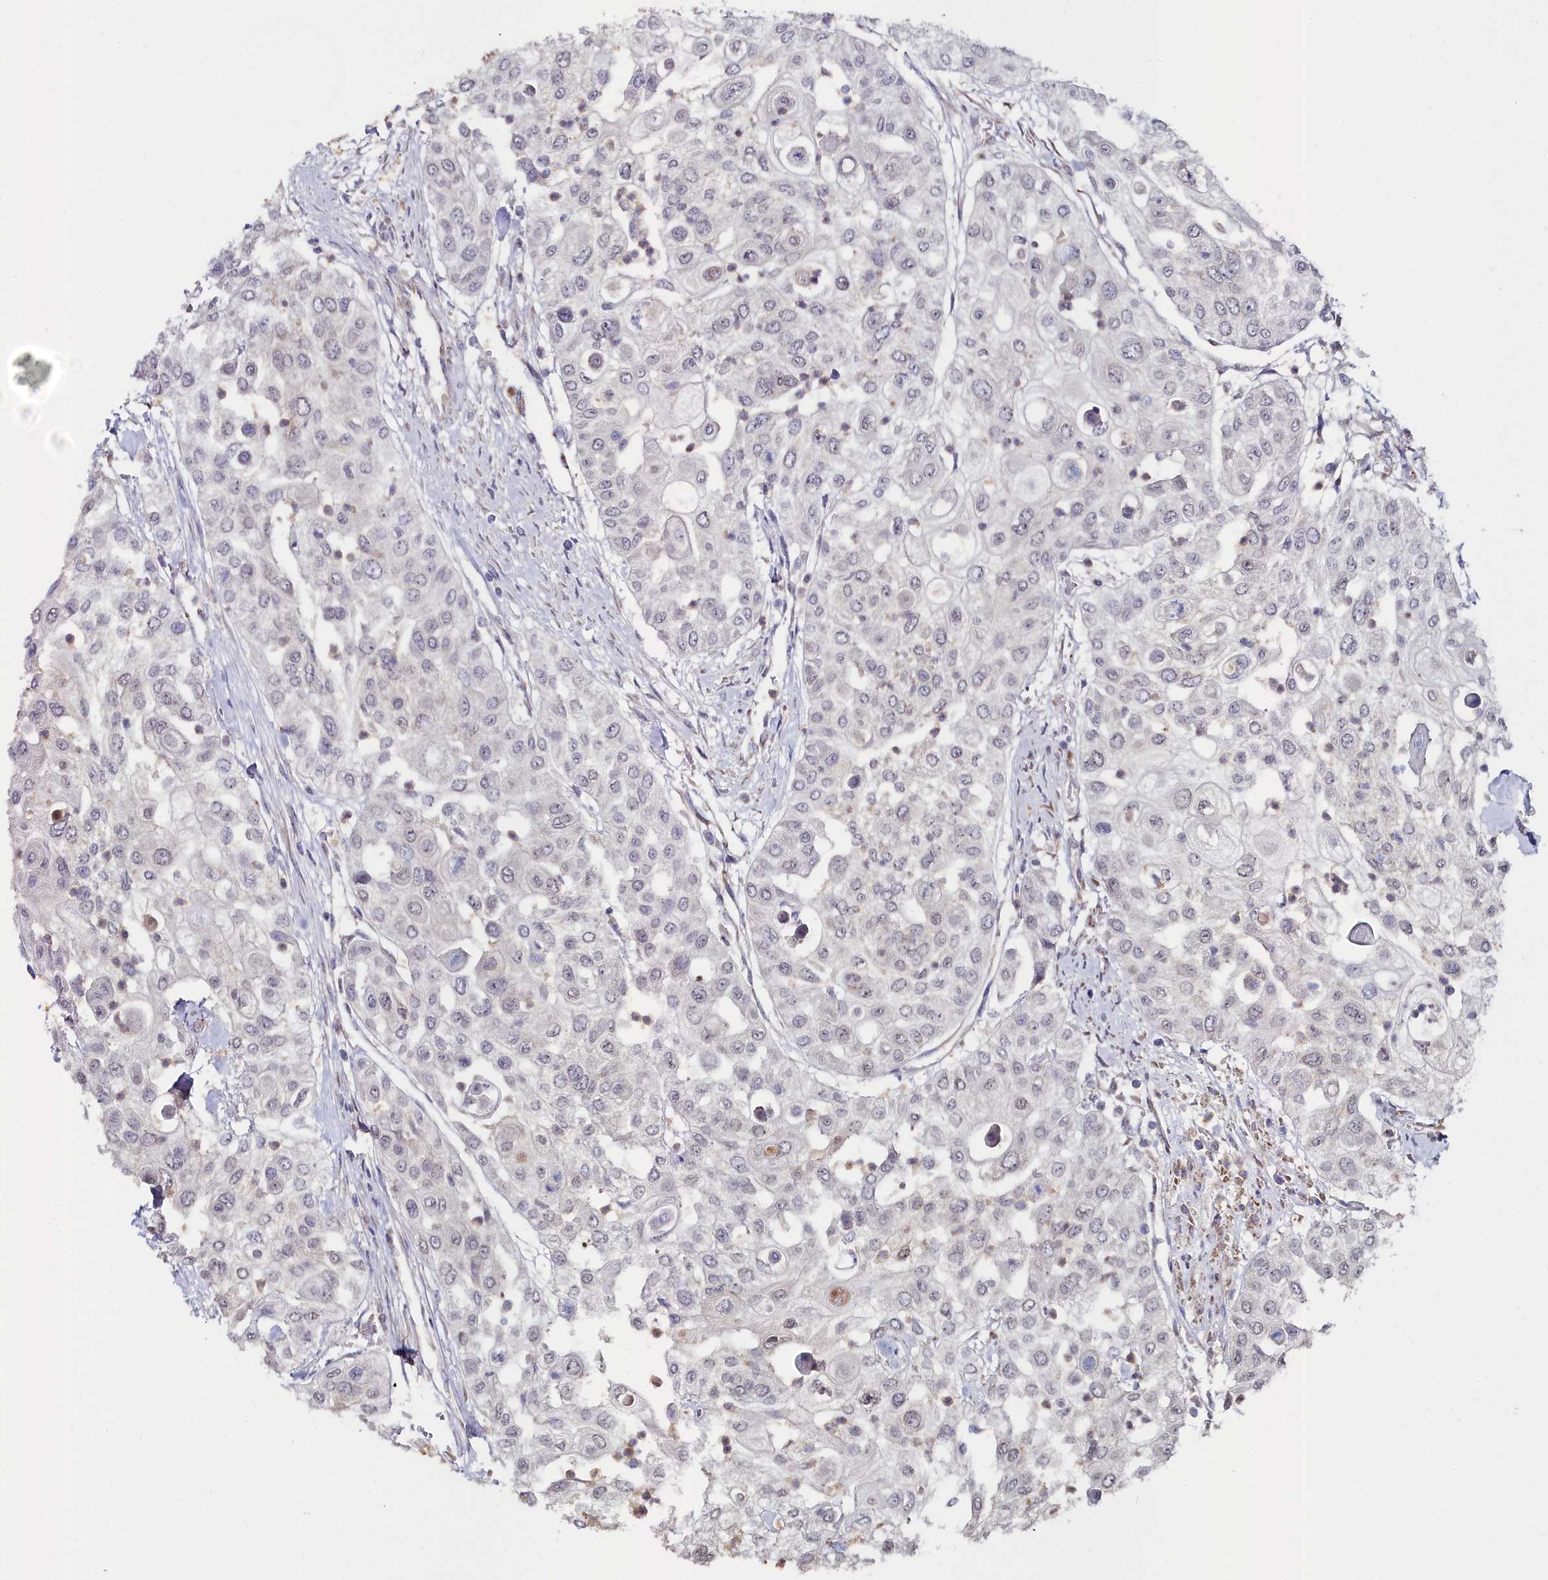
{"staining": {"intensity": "negative", "quantity": "none", "location": "none"}, "tissue": "urothelial cancer", "cell_type": "Tumor cells", "image_type": "cancer", "snomed": [{"axis": "morphology", "description": "Urothelial carcinoma, High grade"}, {"axis": "topography", "description": "Urinary bladder"}], "caption": "The immunohistochemistry photomicrograph has no significant staining in tumor cells of urothelial carcinoma (high-grade) tissue.", "gene": "C4orf19", "patient": {"sex": "female", "age": 79}}